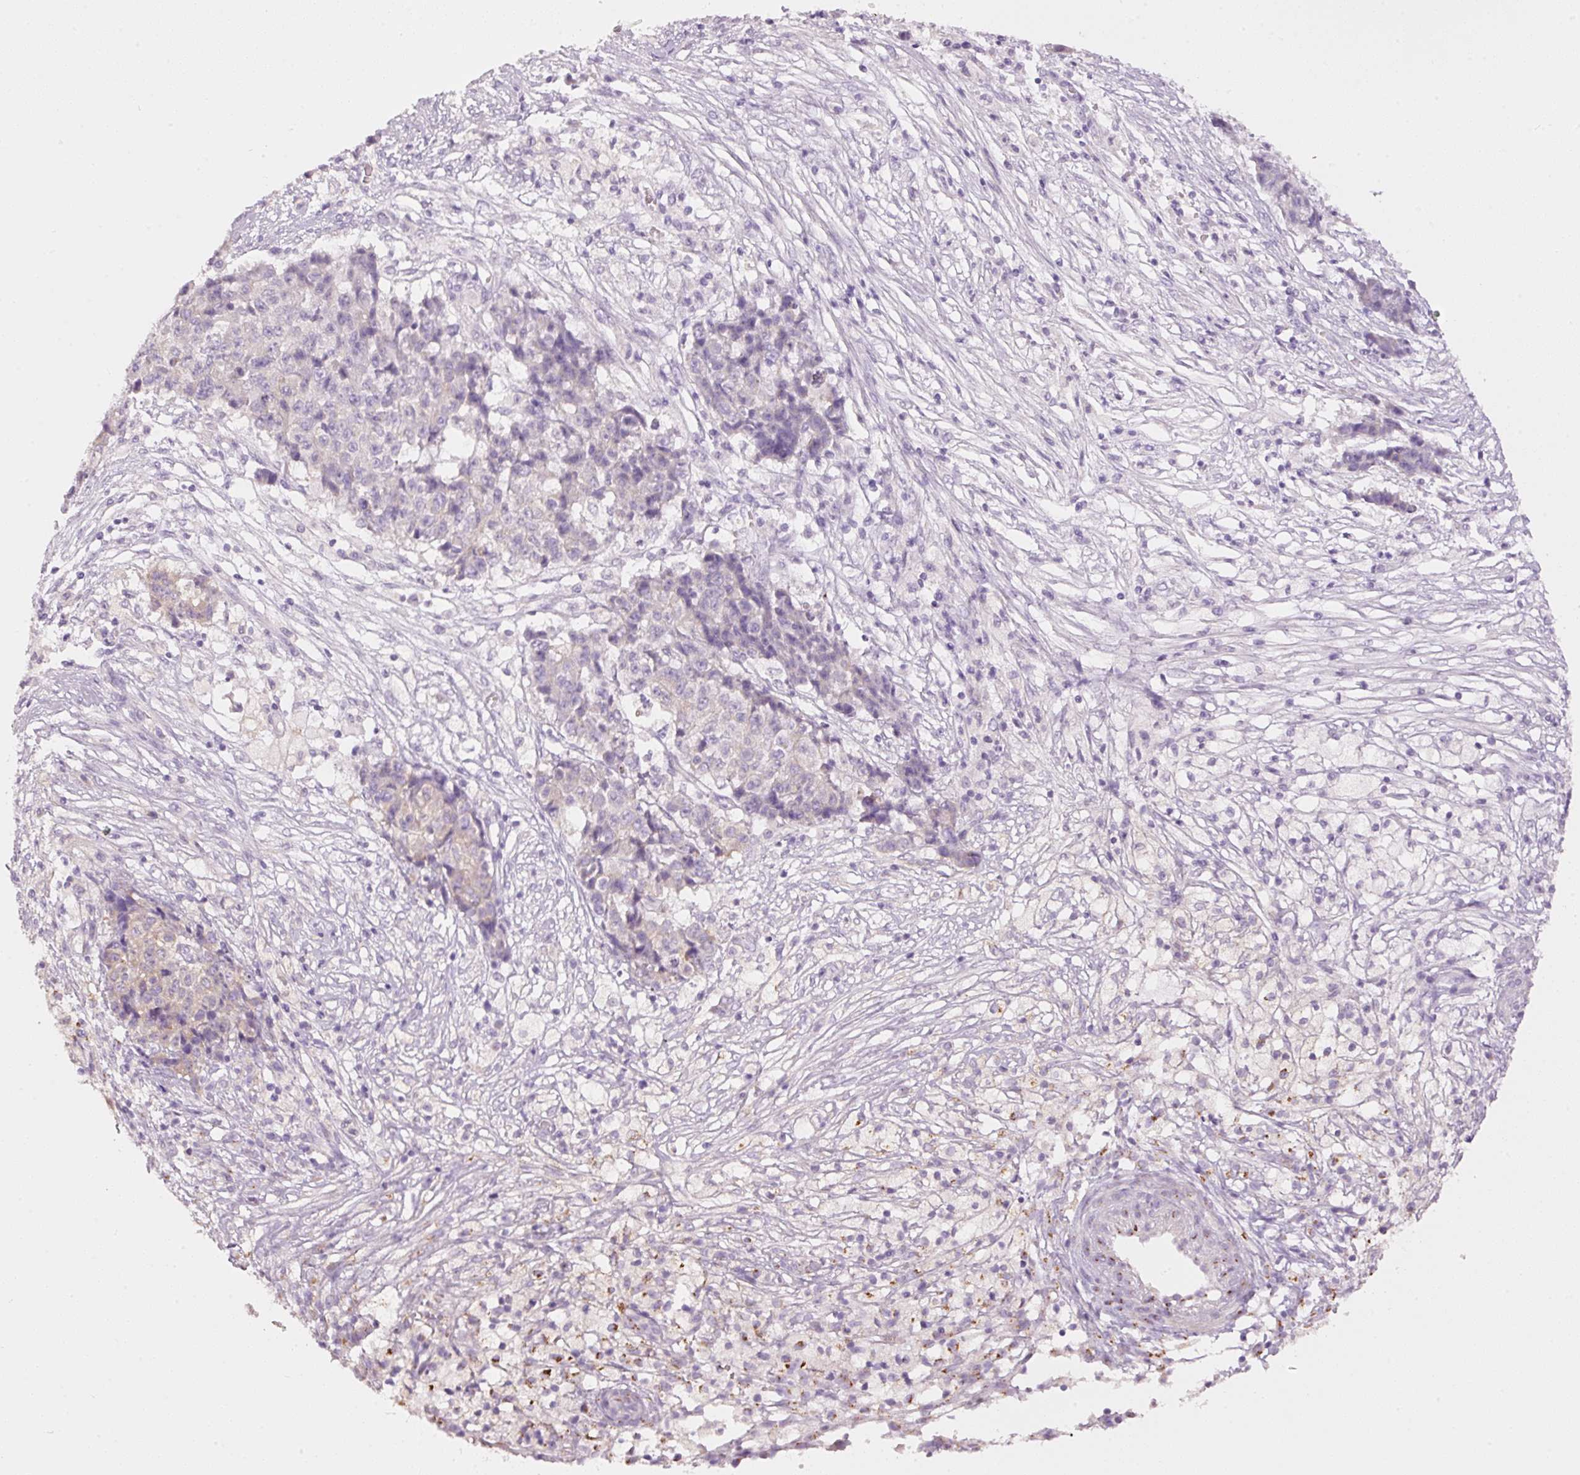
{"staining": {"intensity": "weak", "quantity": "25%-75%", "location": "cytoplasmic/membranous"}, "tissue": "ovarian cancer", "cell_type": "Tumor cells", "image_type": "cancer", "snomed": [{"axis": "morphology", "description": "Carcinoma, endometroid"}, {"axis": "topography", "description": "Ovary"}], "caption": "Ovarian cancer stained for a protein (brown) demonstrates weak cytoplasmic/membranous positive positivity in about 25%-75% of tumor cells.", "gene": "PDXDC1", "patient": {"sex": "female", "age": 42}}